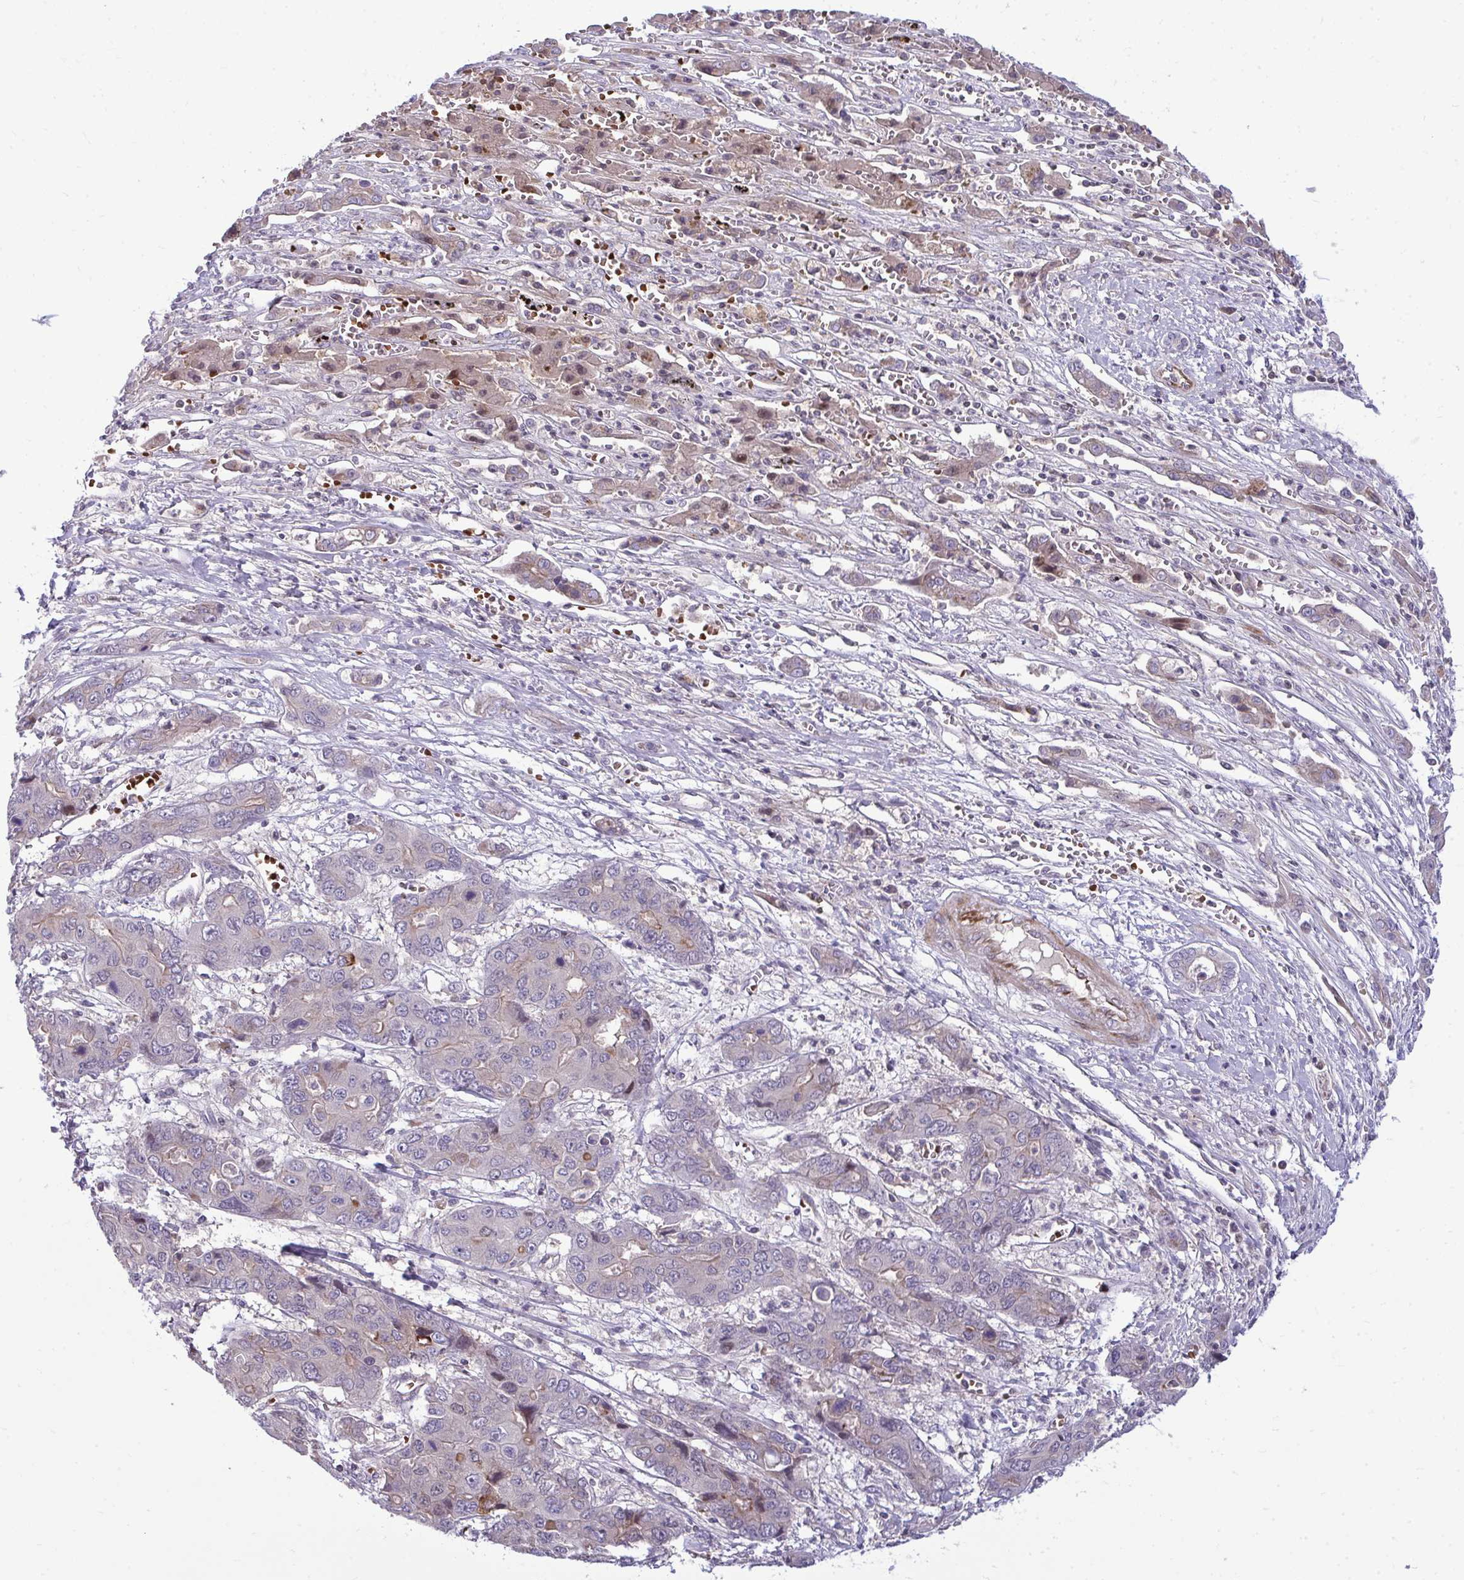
{"staining": {"intensity": "weak", "quantity": "<25%", "location": "cytoplasmic/membranous"}, "tissue": "liver cancer", "cell_type": "Tumor cells", "image_type": "cancer", "snomed": [{"axis": "morphology", "description": "Cholangiocarcinoma"}, {"axis": "topography", "description": "Liver"}], "caption": "Tumor cells are negative for protein expression in human liver cancer (cholangiocarcinoma).", "gene": "SLC14A1", "patient": {"sex": "male", "age": 67}}